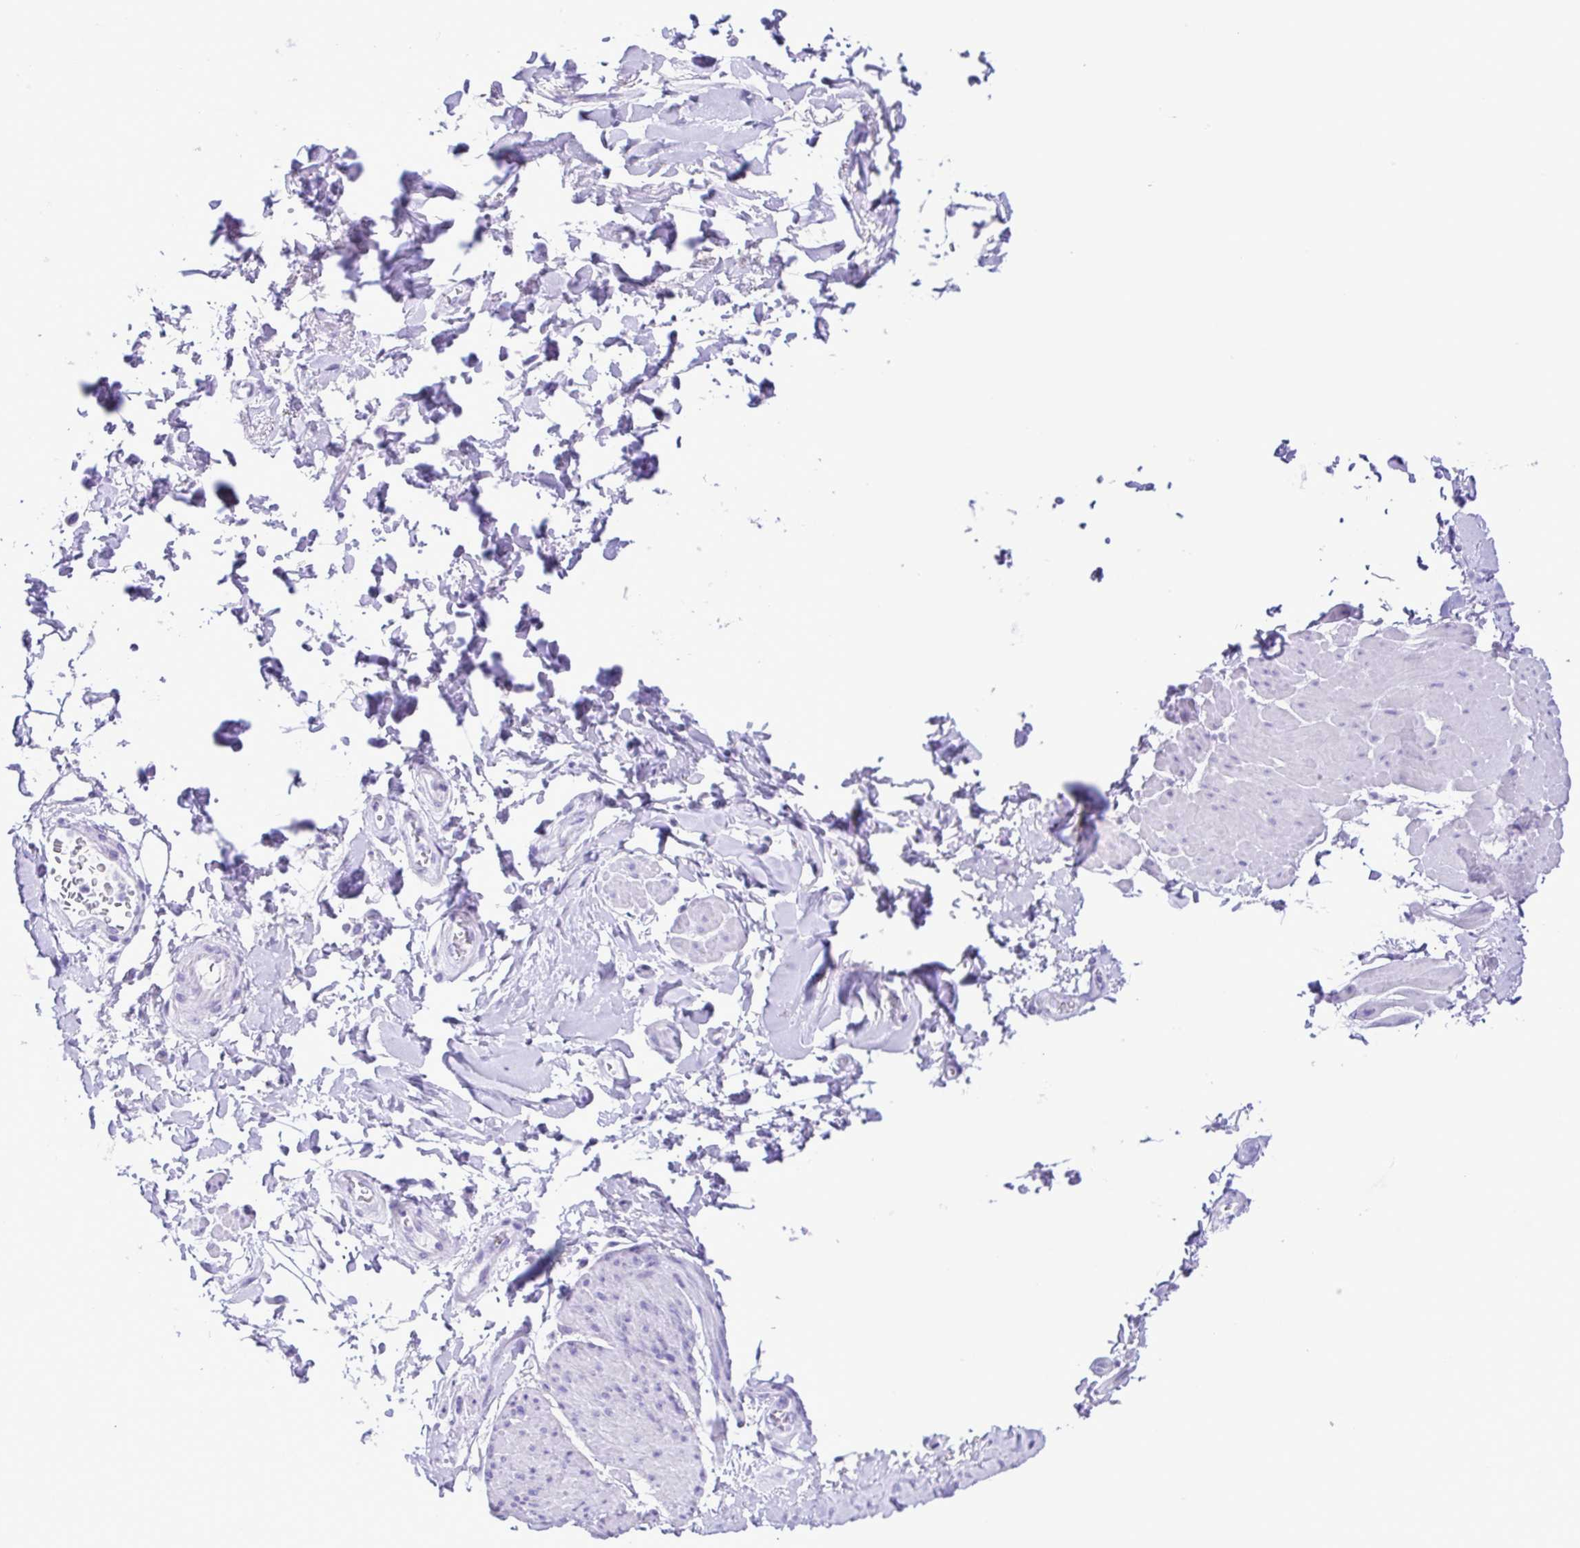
{"staining": {"intensity": "negative", "quantity": "none", "location": "none"}, "tissue": "adipose tissue", "cell_type": "Adipocytes", "image_type": "normal", "snomed": [{"axis": "morphology", "description": "Normal tissue, NOS"}, {"axis": "topography", "description": "Urinary bladder"}, {"axis": "topography", "description": "Peripheral nerve tissue"}], "caption": "An IHC micrograph of unremarkable adipose tissue is shown. There is no staining in adipocytes of adipose tissue.", "gene": "CASP14", "patient": {"sex": "female", "age": 60}}